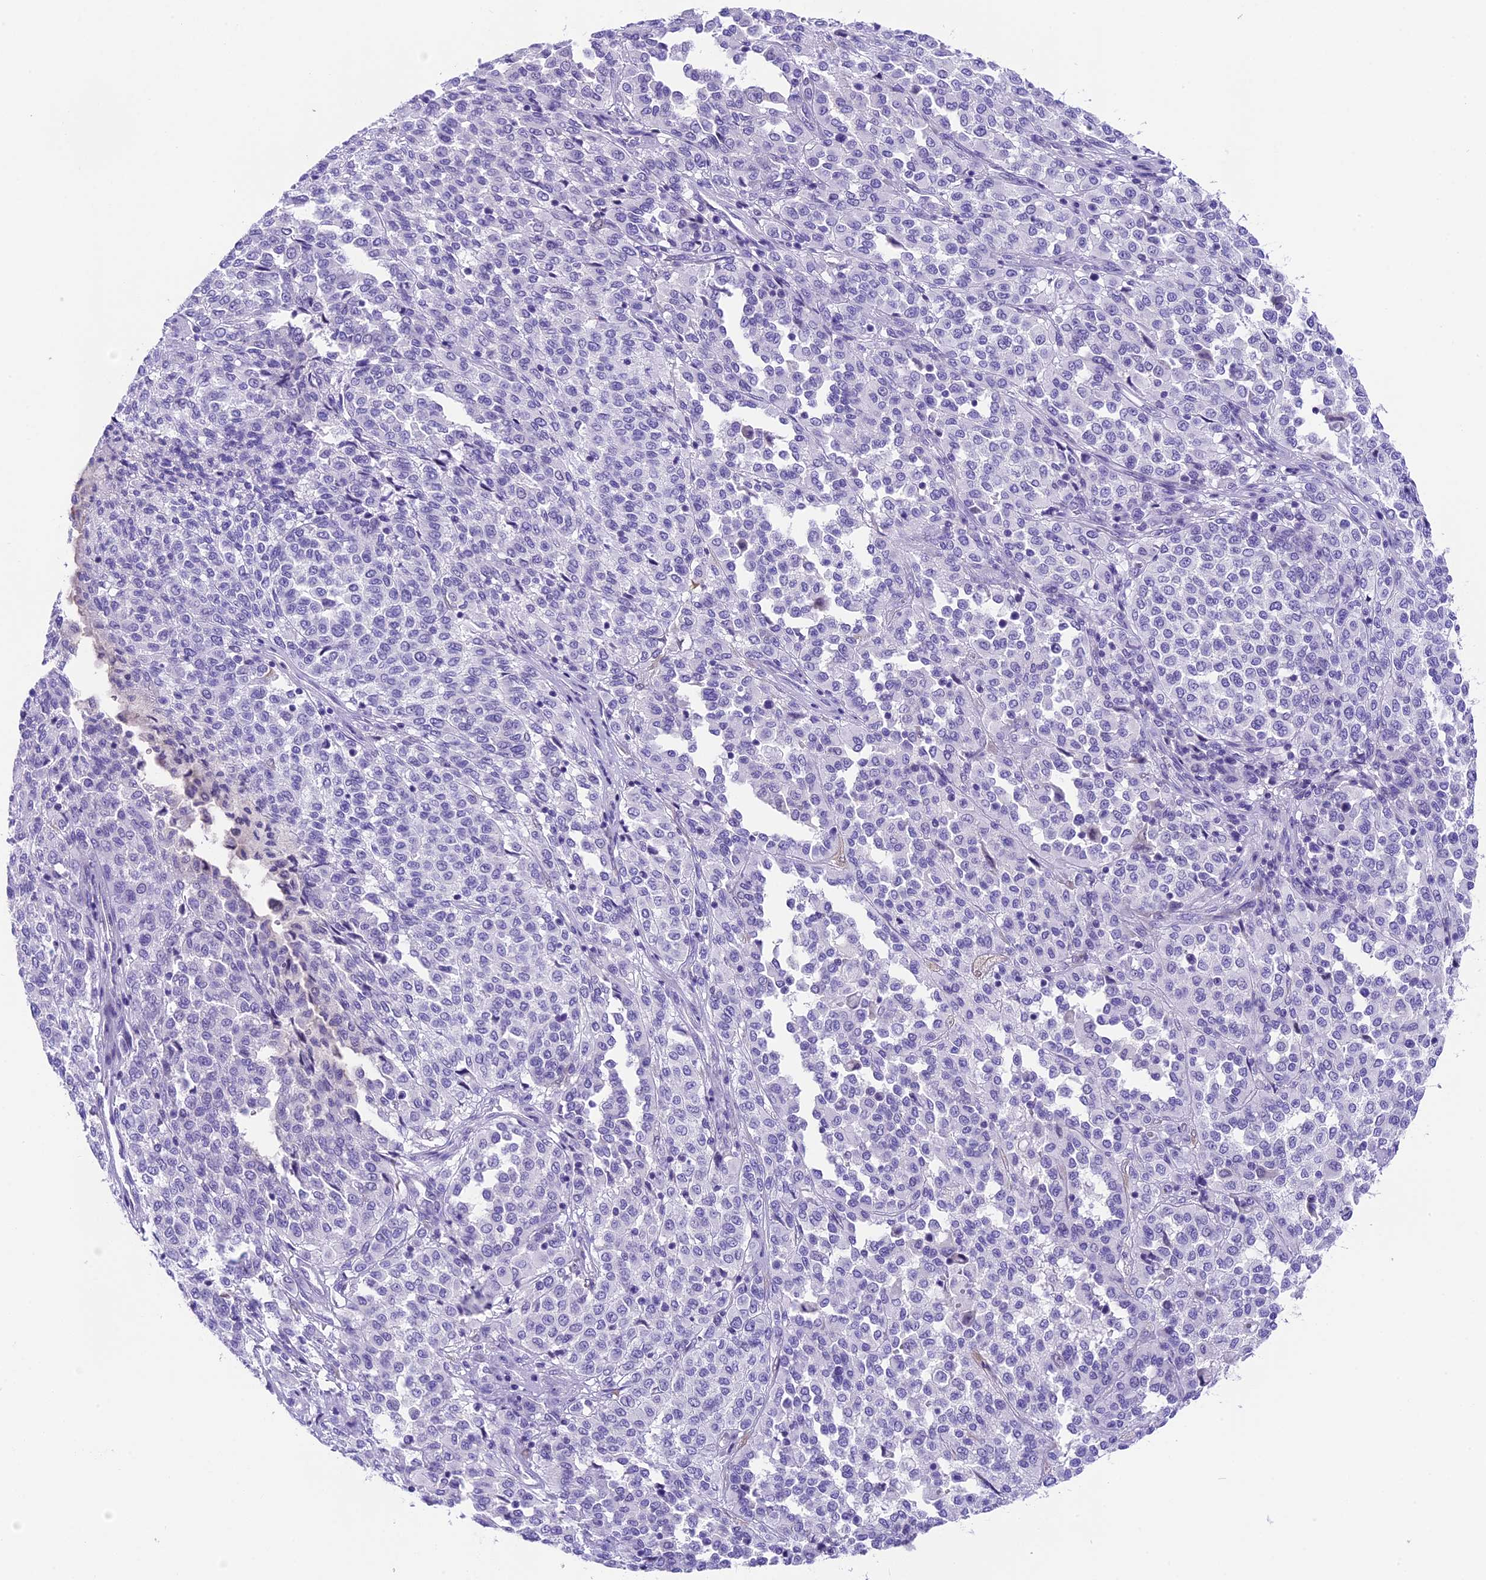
{"staining": {"intensity": "negative", "quantity": "none", "location": "none"}, "tissue": "melanoma", "cell_type": "Tumor cells", "image_type": "cancer", "snomed": [{"axis": "morphology", "description": "Malignant melanoma, Metastatic site"}, {"axis": "topography", "description": "Pancreas"}], "caption": "Tumor cells are negative for protein expression in human melanoma.", "gene": "PRR15", "patient": {"sex": "female", "age": 30}}